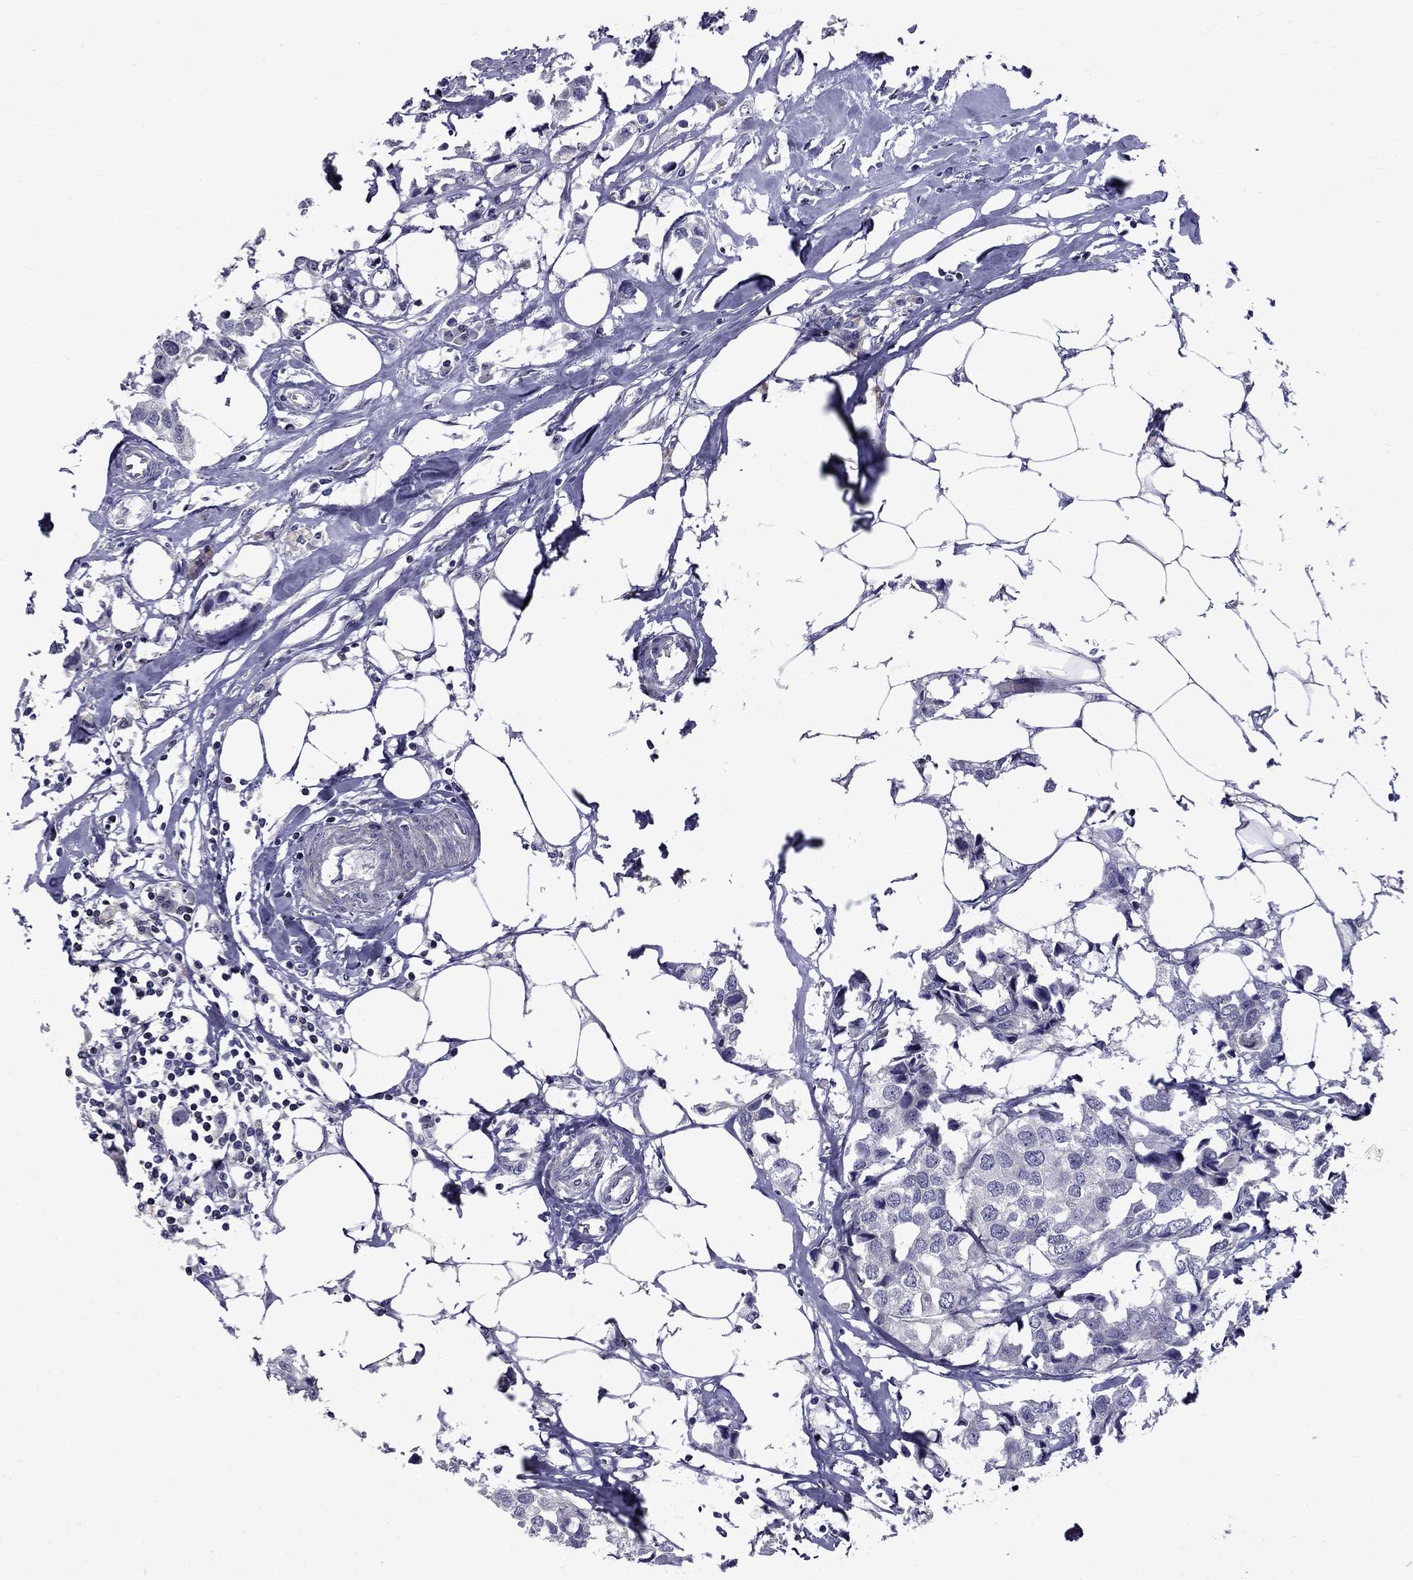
{"staining": {"intensity": "negative", "quantity": "none", "location": "none"}, "tissue": "breast cancer", "cell_type": "Tumor cells", "image_type": "cancer", "snomed": [{"axis": "morphology", "description": "Duct carcinoma"}, {"axis": "topography", "description": "Breast"}], "caption": "Breast invasive ductal carcinoma was stained to show a protein in brown. There is no significant staining in tumor cells.", "gene": "SNTA1", "patient": {"sex": "female", "age": 80}}